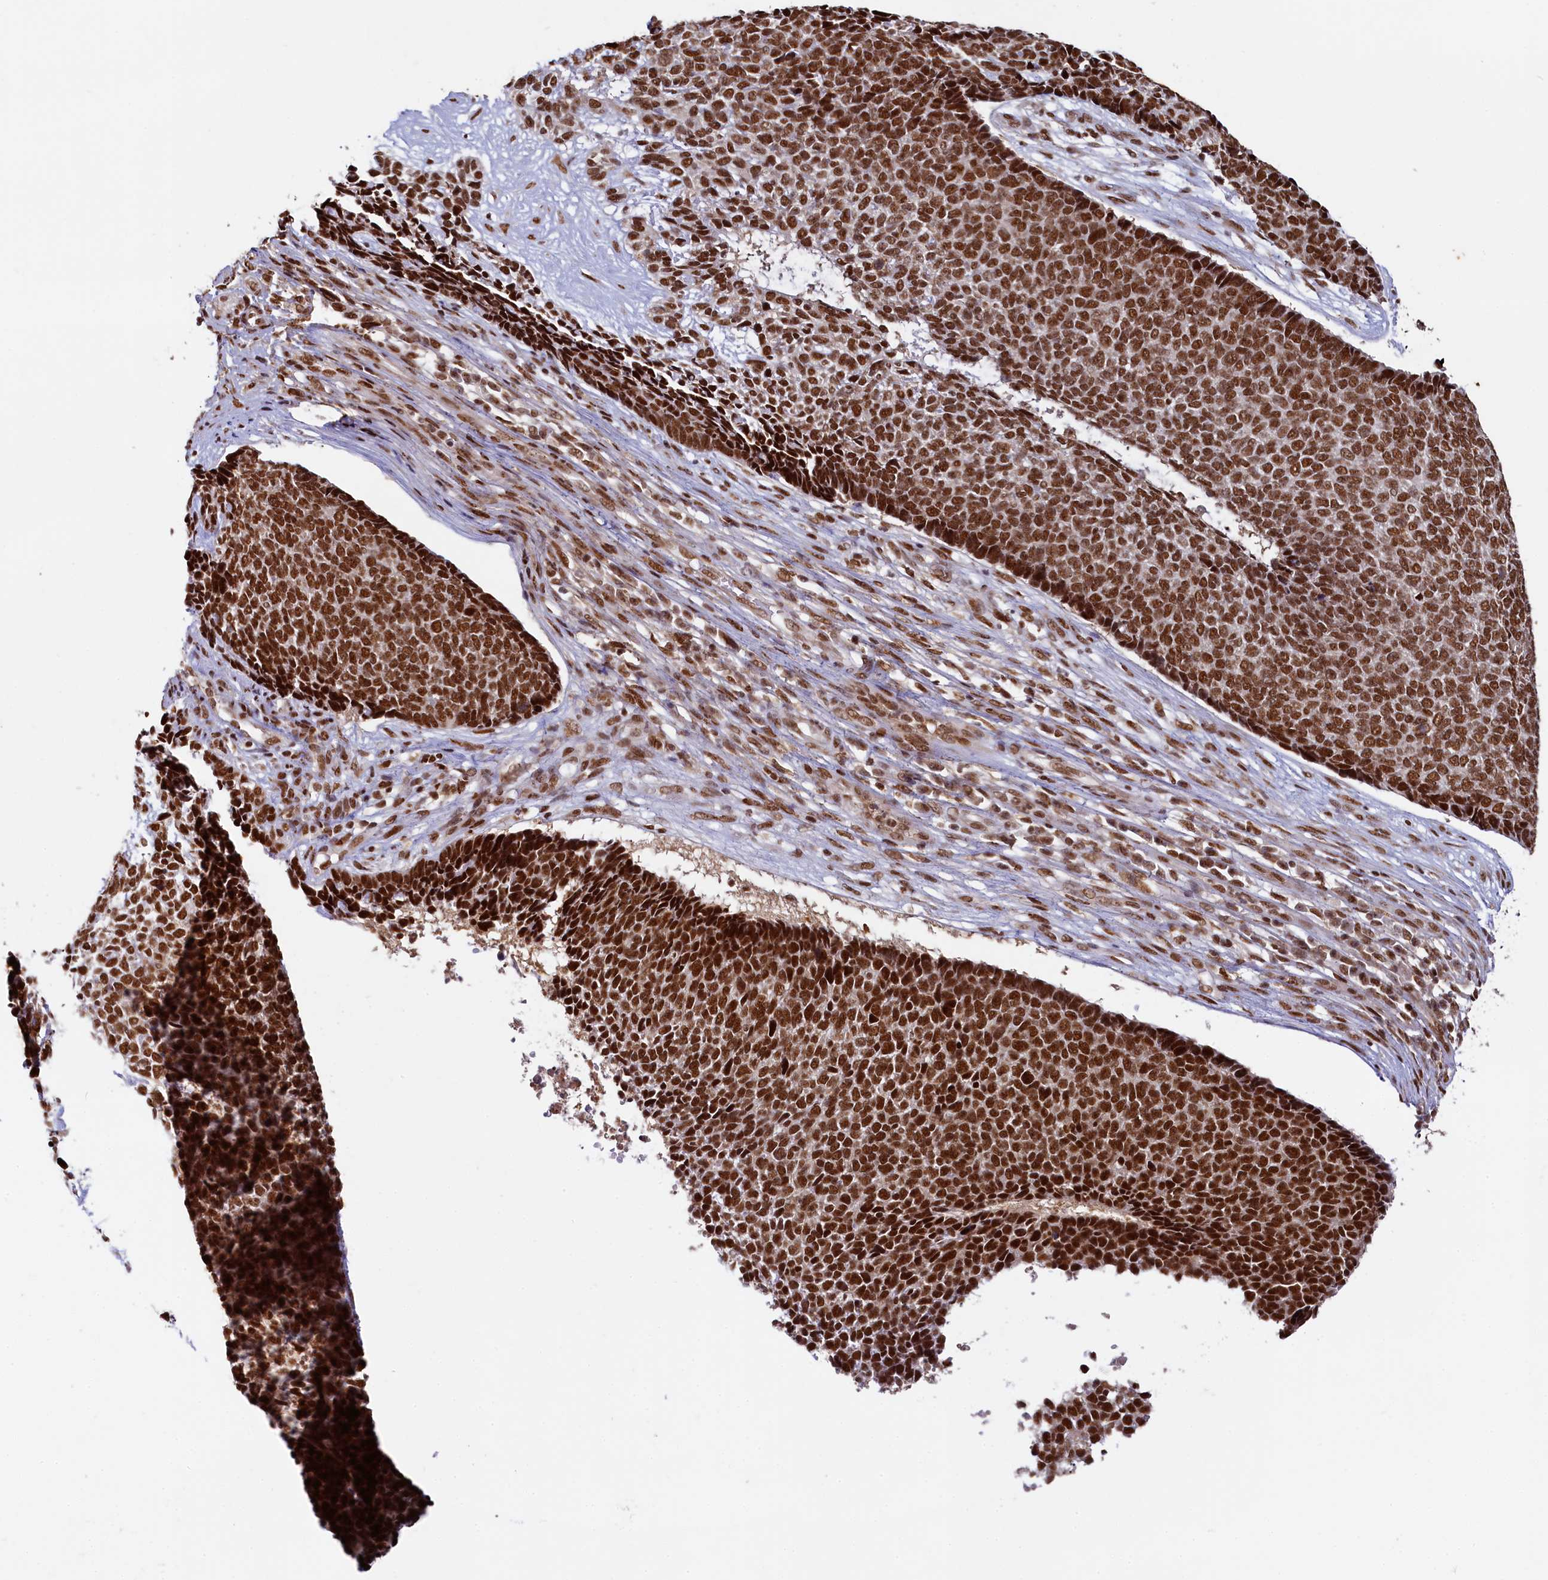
{"staining": {"intensity": "strong", "quantity": ">75%", "location": "nuclear"}, "tissue": "skin cancer", "cell_type": "Tumor cells", "image_type": "cancer", "snomed": [{"axis": "morphology", "description": "Basal cell carcinoma"}, {"axis": "topography", "description": "Skin"}], "caption": "This micrograph demonstrates skin basal cell carcinoma stained with immunohistochemistry (IHC) to label a protein in brown. The nuclear of tumor cells show strong positivity for the protein. Nuclei are counter-stained blue.", "gene": "PPHLN1", "patient": {"sex": "female", "age": 84}}